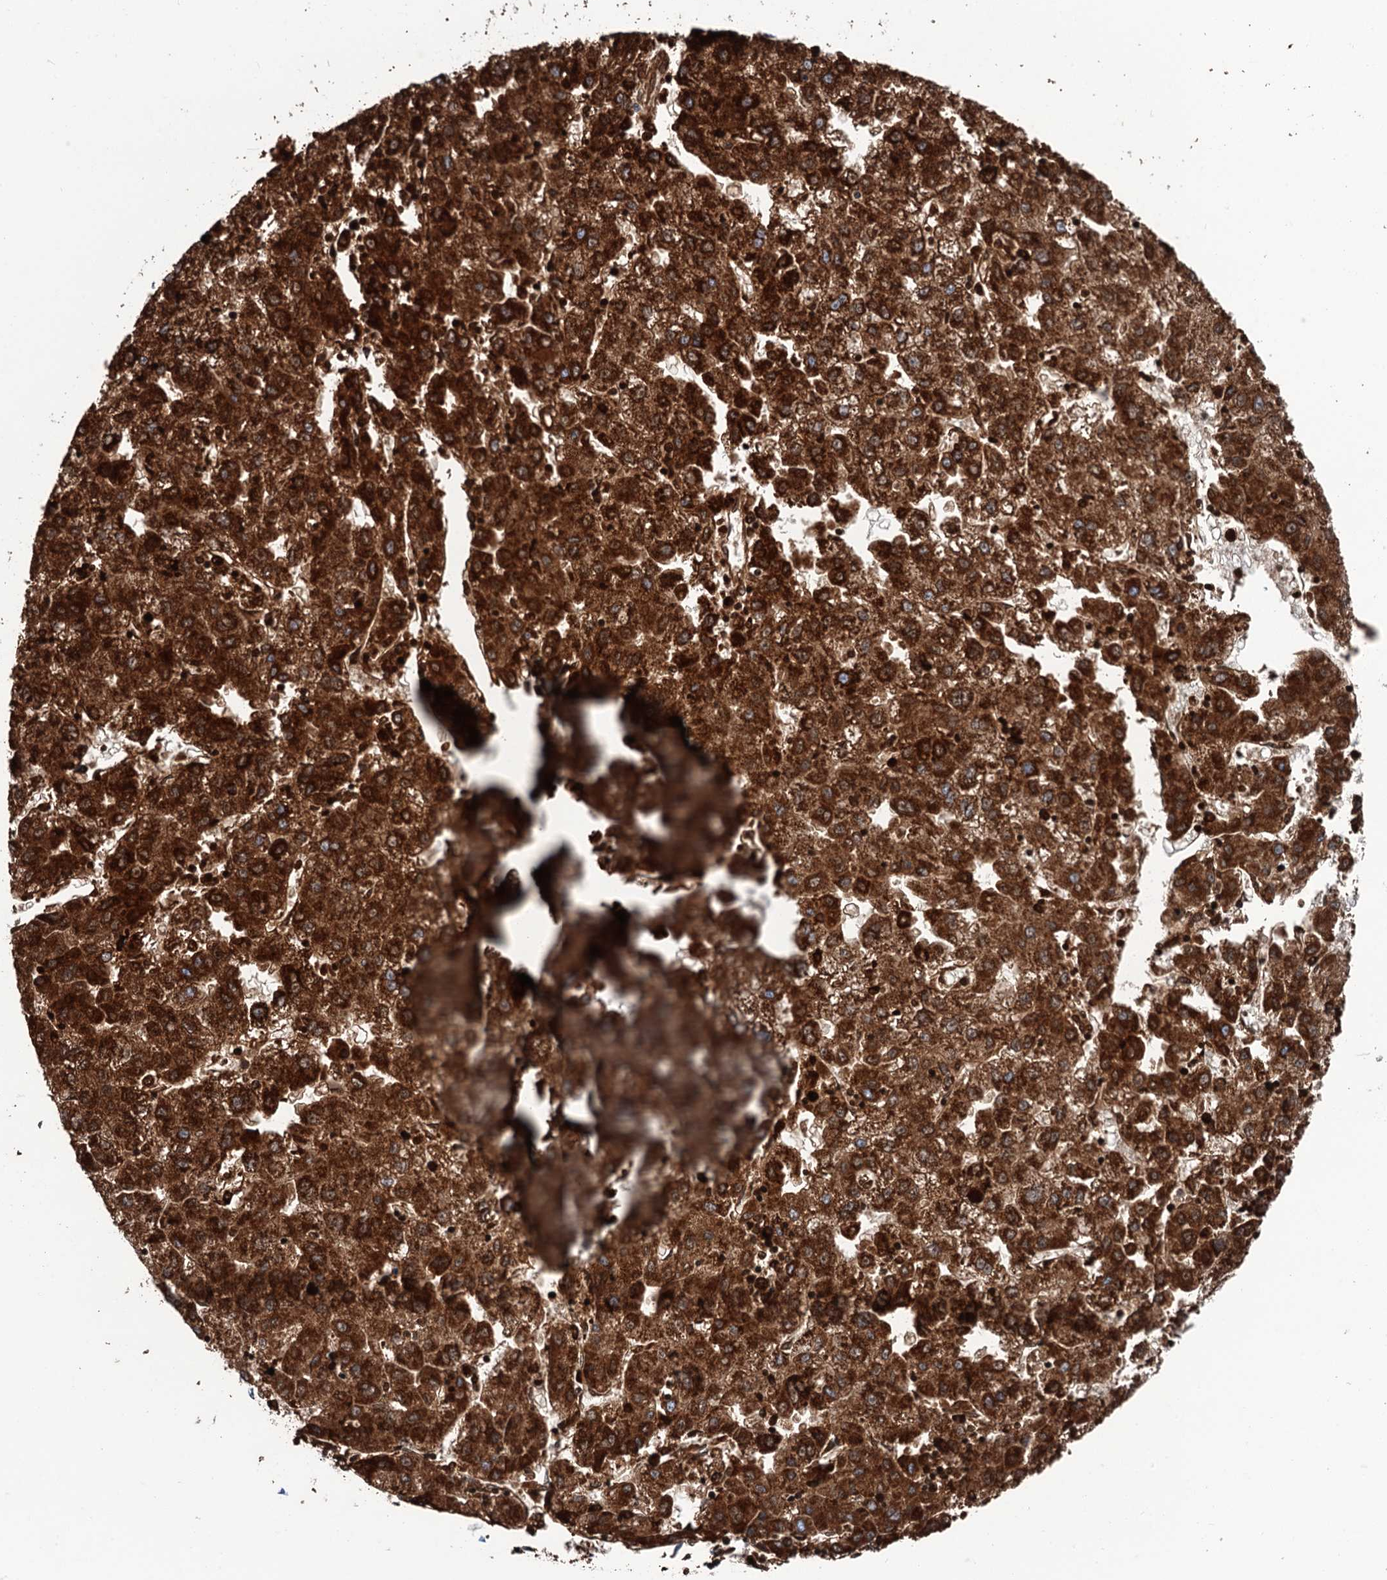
{"staining": {"intensity": "strong", "quantity": ">75%", "location": "cytoplasmic/membranous"}, "tissue": "liver cancer", "cell_type": "Tumor cells", "image_type": "cancer", "snomed": [{"axis": "morphology", "description": "Carcinoma, Hepatocellular, NOS"}, {"axis": "topography", "description": "Liver"}], "caption": "Liver hepatocellular carcinoma stained with a protein marker exhibits strong staining in tumor cells.", "gene": "IVD", "patient": {"sex": "male", "age": 72}}